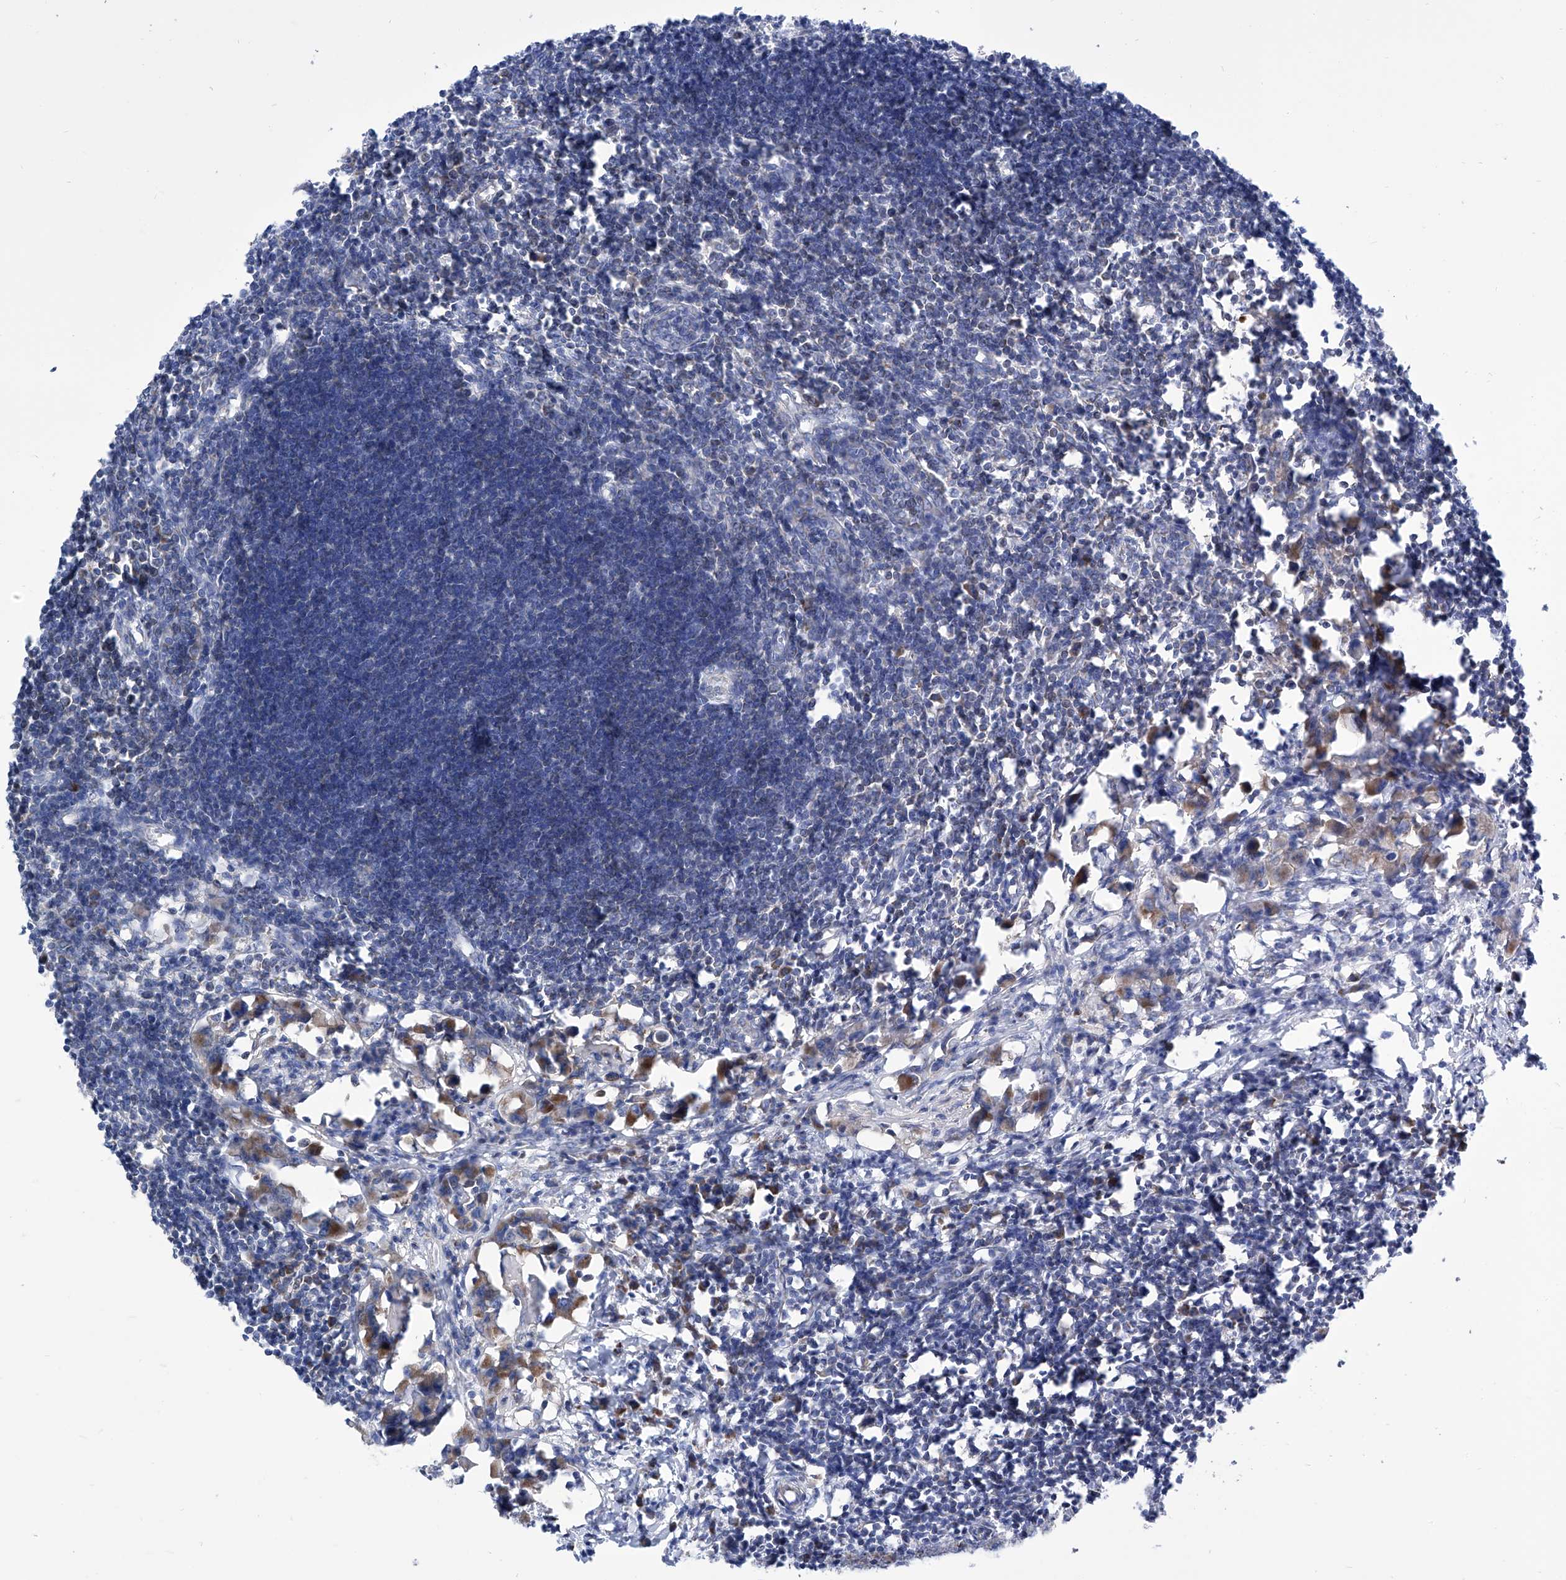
{"staining": {"intensity": "weak", "quantity": "<25%", "location": "cytoplasmic/membranous"}, "tissue": "lymph node", "cell_type": "Germinal center cells", "image_type": "normal", "snomed": [{"axis": "morphology", "description": "Normal tissue, NOS"}, {"axis": "morphology", "description": "Malignant melanoma, Metastatic site"}, {"axis": "topography", "description": "Lymph node"}], "caption": "The histopathology image exhibits no staining of germinal center cells in normal lymph node.", "gene": "SRBD1", "patient": {"sex": "male", "age": 41}}